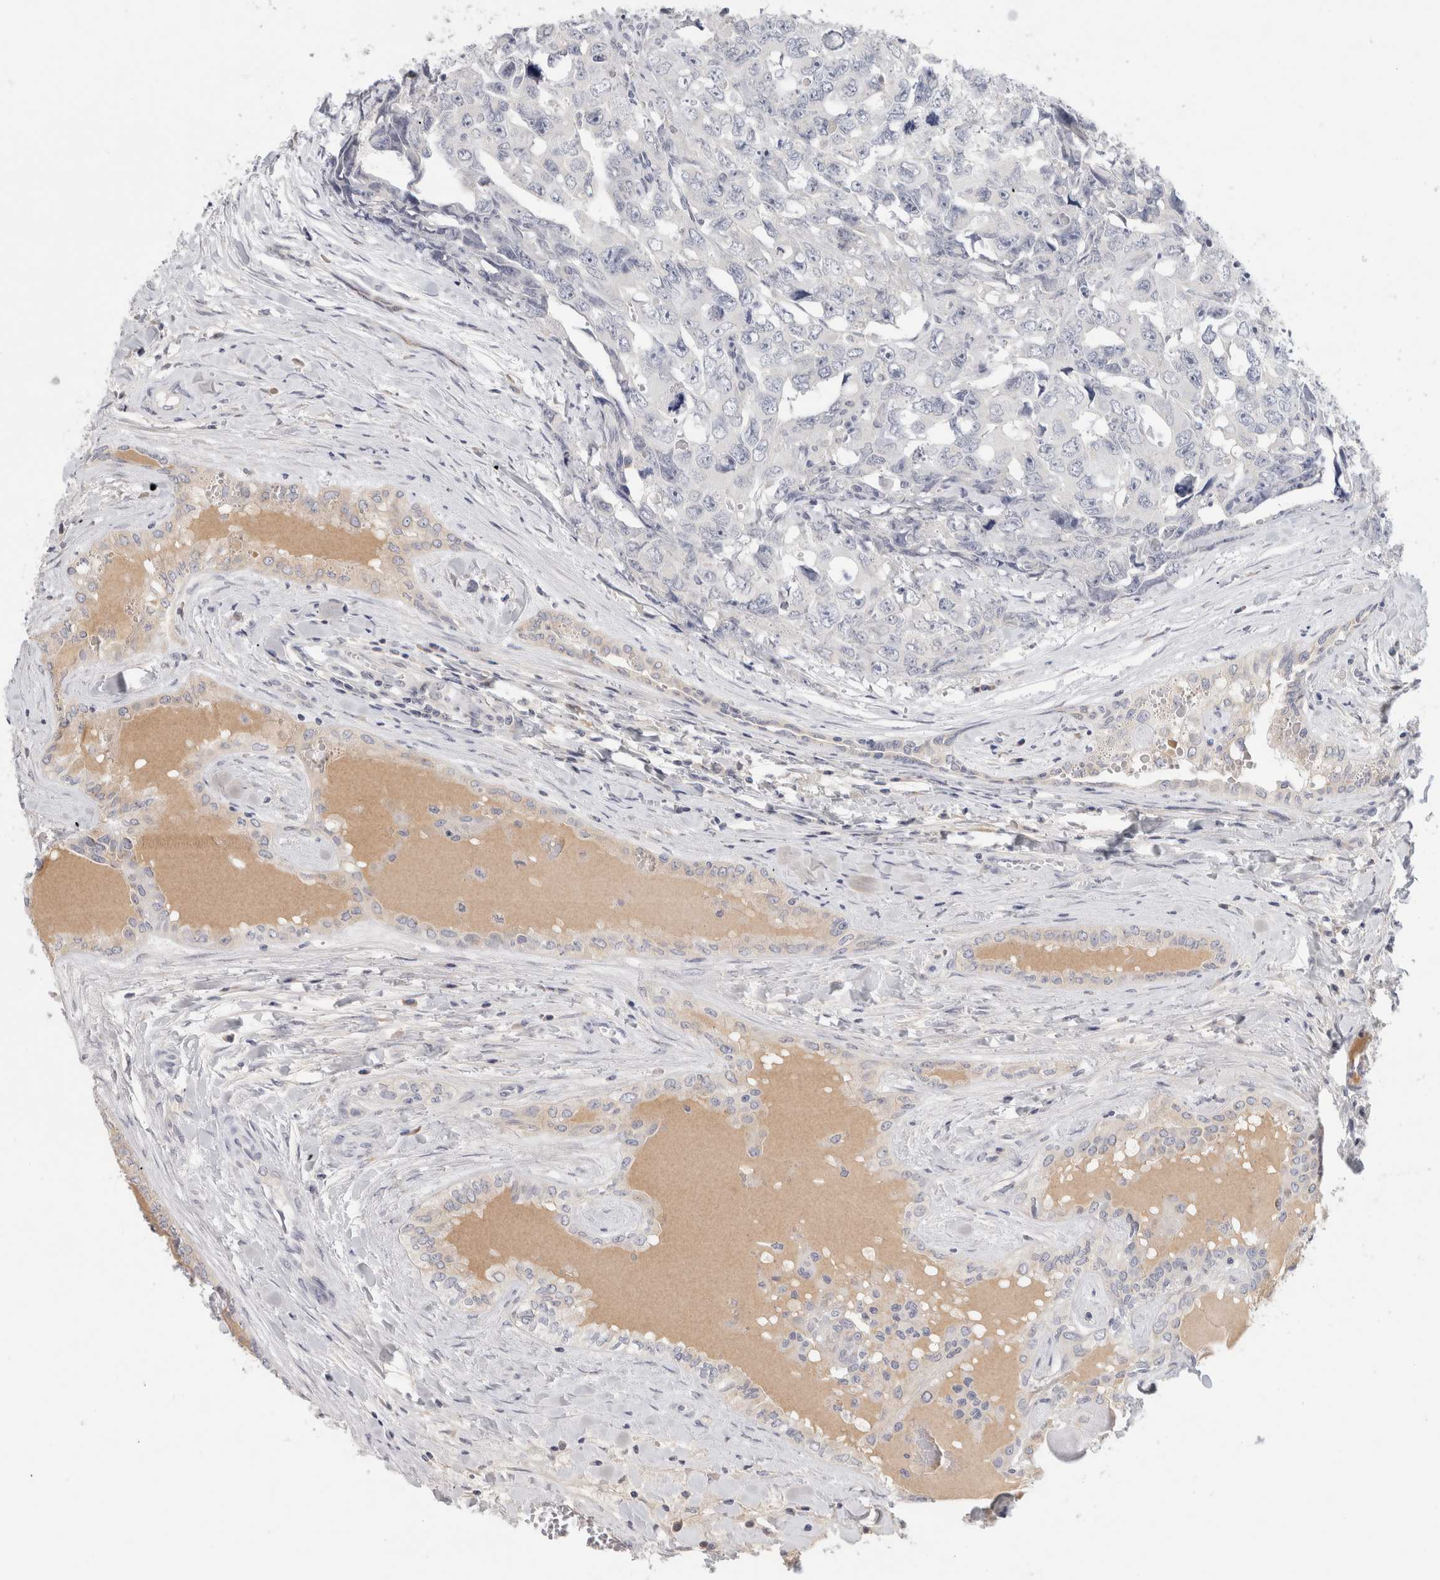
{"staining": {"intensity": "negative", "quantity": "none", "location": "none"}, "tissue": "testis cancer", "cell_type": "Tumor cells", "image_type": "cancer", "snomed": [{"axis": "morphology", "description": "Carcinoma, Embryonal, NOS"}, {"axis": "topography", "description": "Testis"}], "caption": "This is an IHC micrograph of human embryonal carcinoma (testis). There is no expression in tumor cells.", "gene": "STK31", "patient": {"sex": "male", "age": 28}}